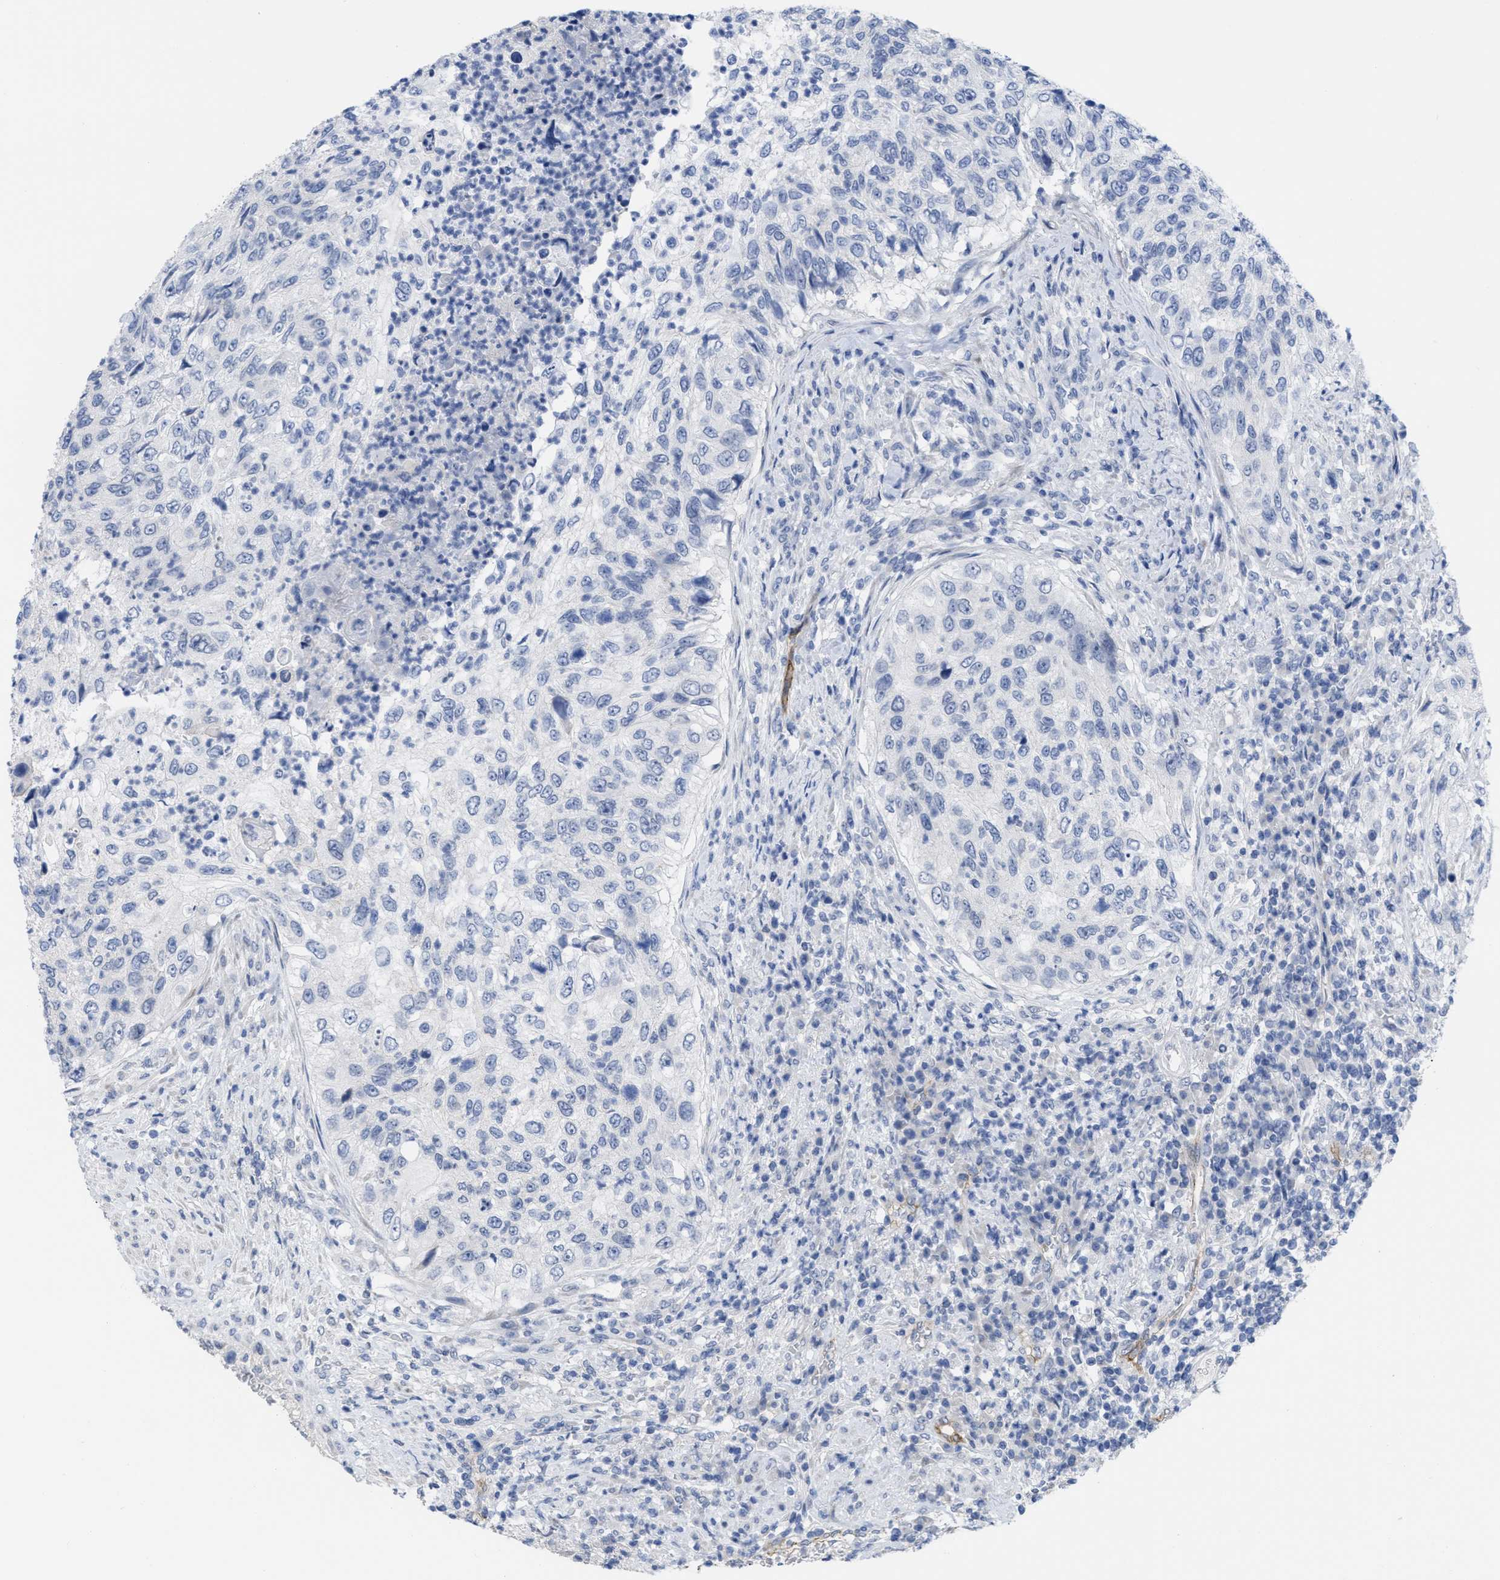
{"staining": {"intensity": "negative", "quantity": "none", "location": "none"}, "tissue": "urothelial cancer", "cell_type": "Tumor cells", "image_type": "cancer", "snomed": [{"axis": "morphology", "description": "Urothelial carcinoma, High grade"}, {"axis": "topography", "description": "Urinary bladder"}], "caption": "Immunohistochemistry (IHC) image of neoplastic tissue: urothelial cancer stained with DAB demonstrates no significant protein expression in tumor cells.", "gene": "ACKR1", "patient": {"sex": "female", "age": 60}}